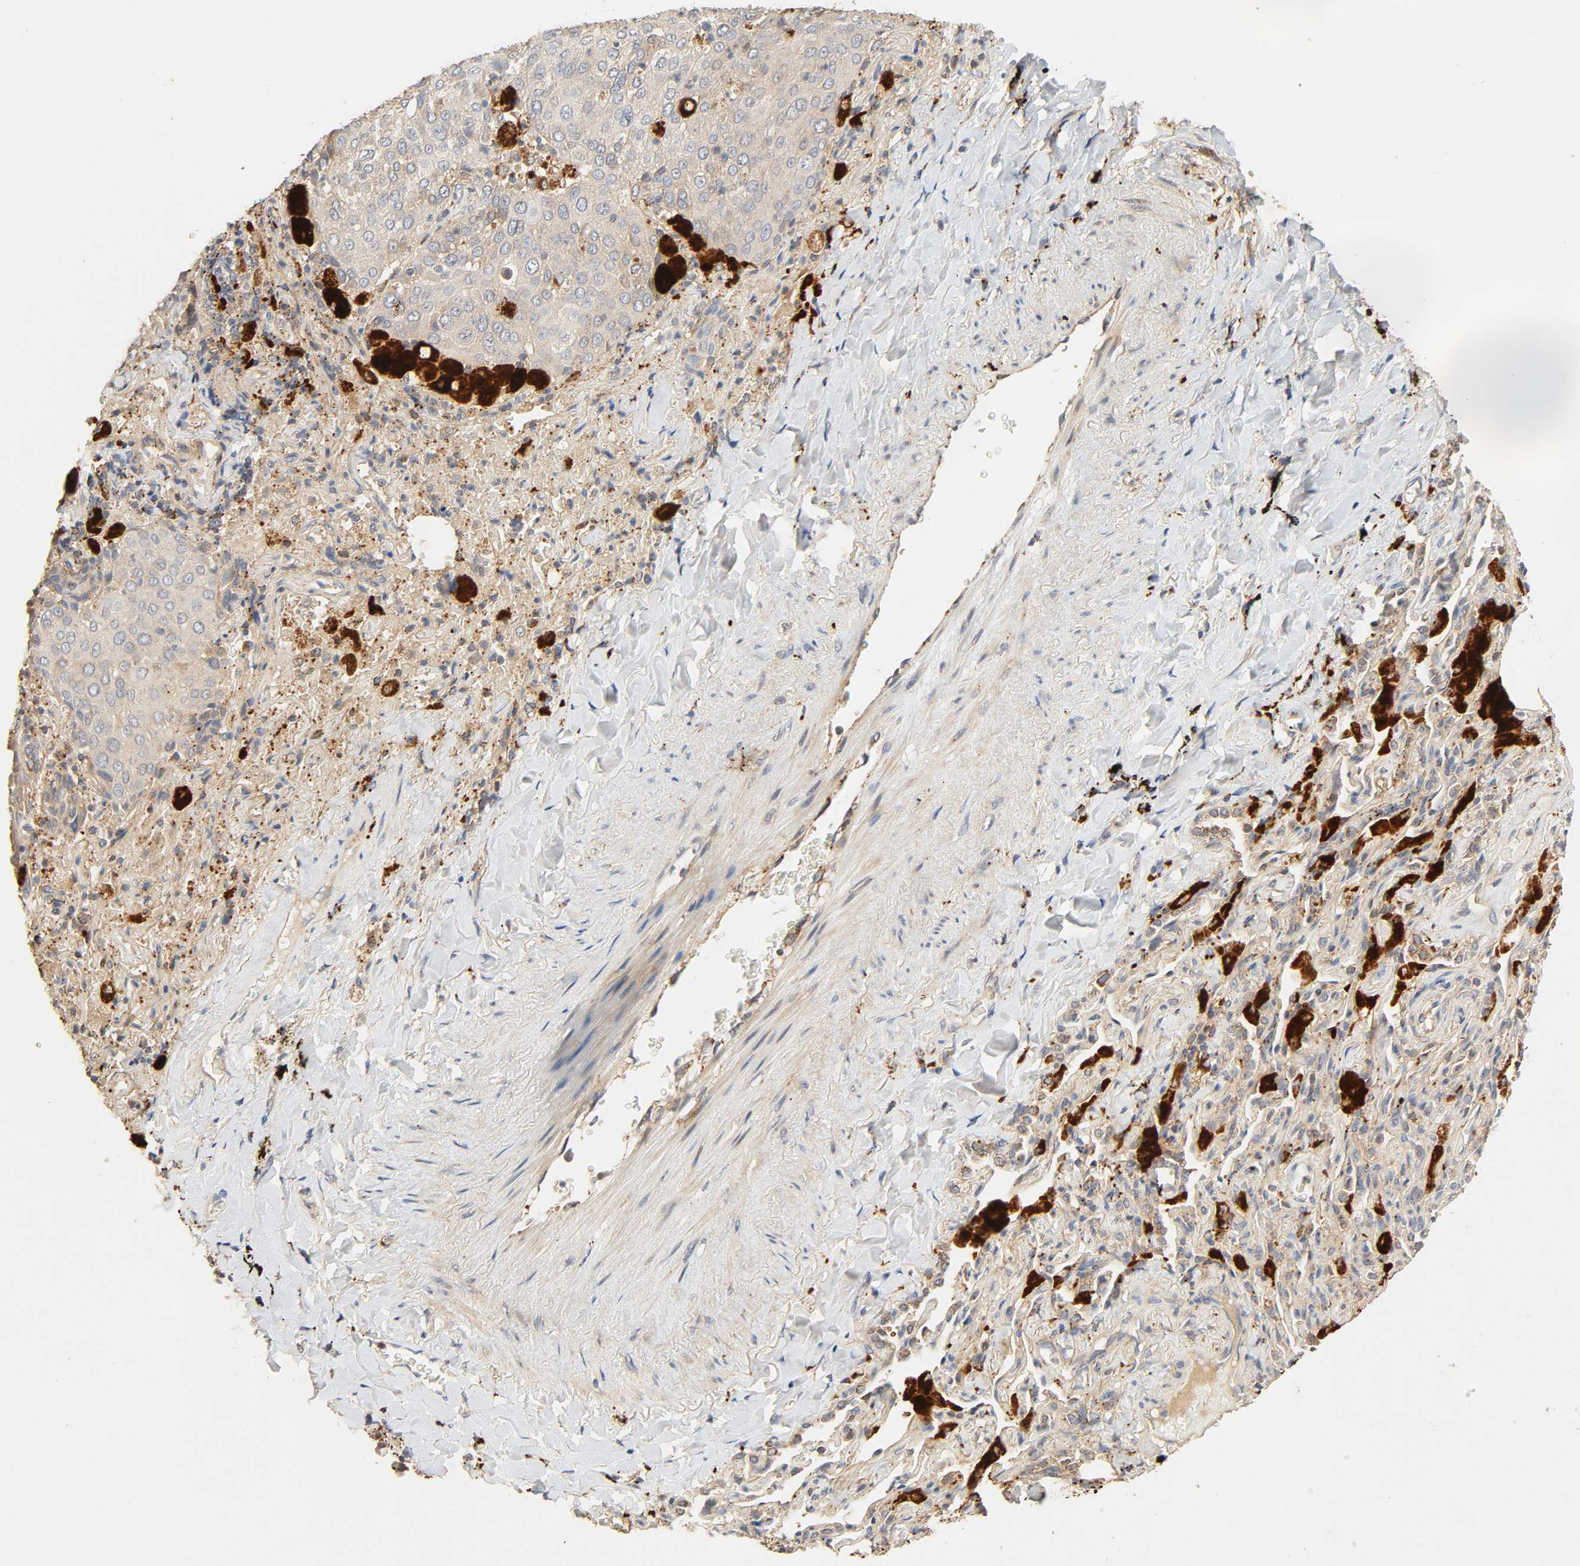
{"staining": {"intensity": "moderate", "quantity": ">75%", "location": "cytoplasmic/membranous"}, "tissue": "lung cancer", "cell_type": "Tumor cells", "image_type": "cancer", "snomed": [{"axis": "morphology", "description": "Squamous cell carcinoma, NOS"}, {"axis": "topography", "description": "Lung"}], "caption": "Immunohistochemical staining of human lung cancer reveals medium levels of moderate cytoplasmic/membranous protein expression in approximately >75% of tumor cells.", "gene": "MAPK6", "patient": {"sex": "male", "age": 54}}